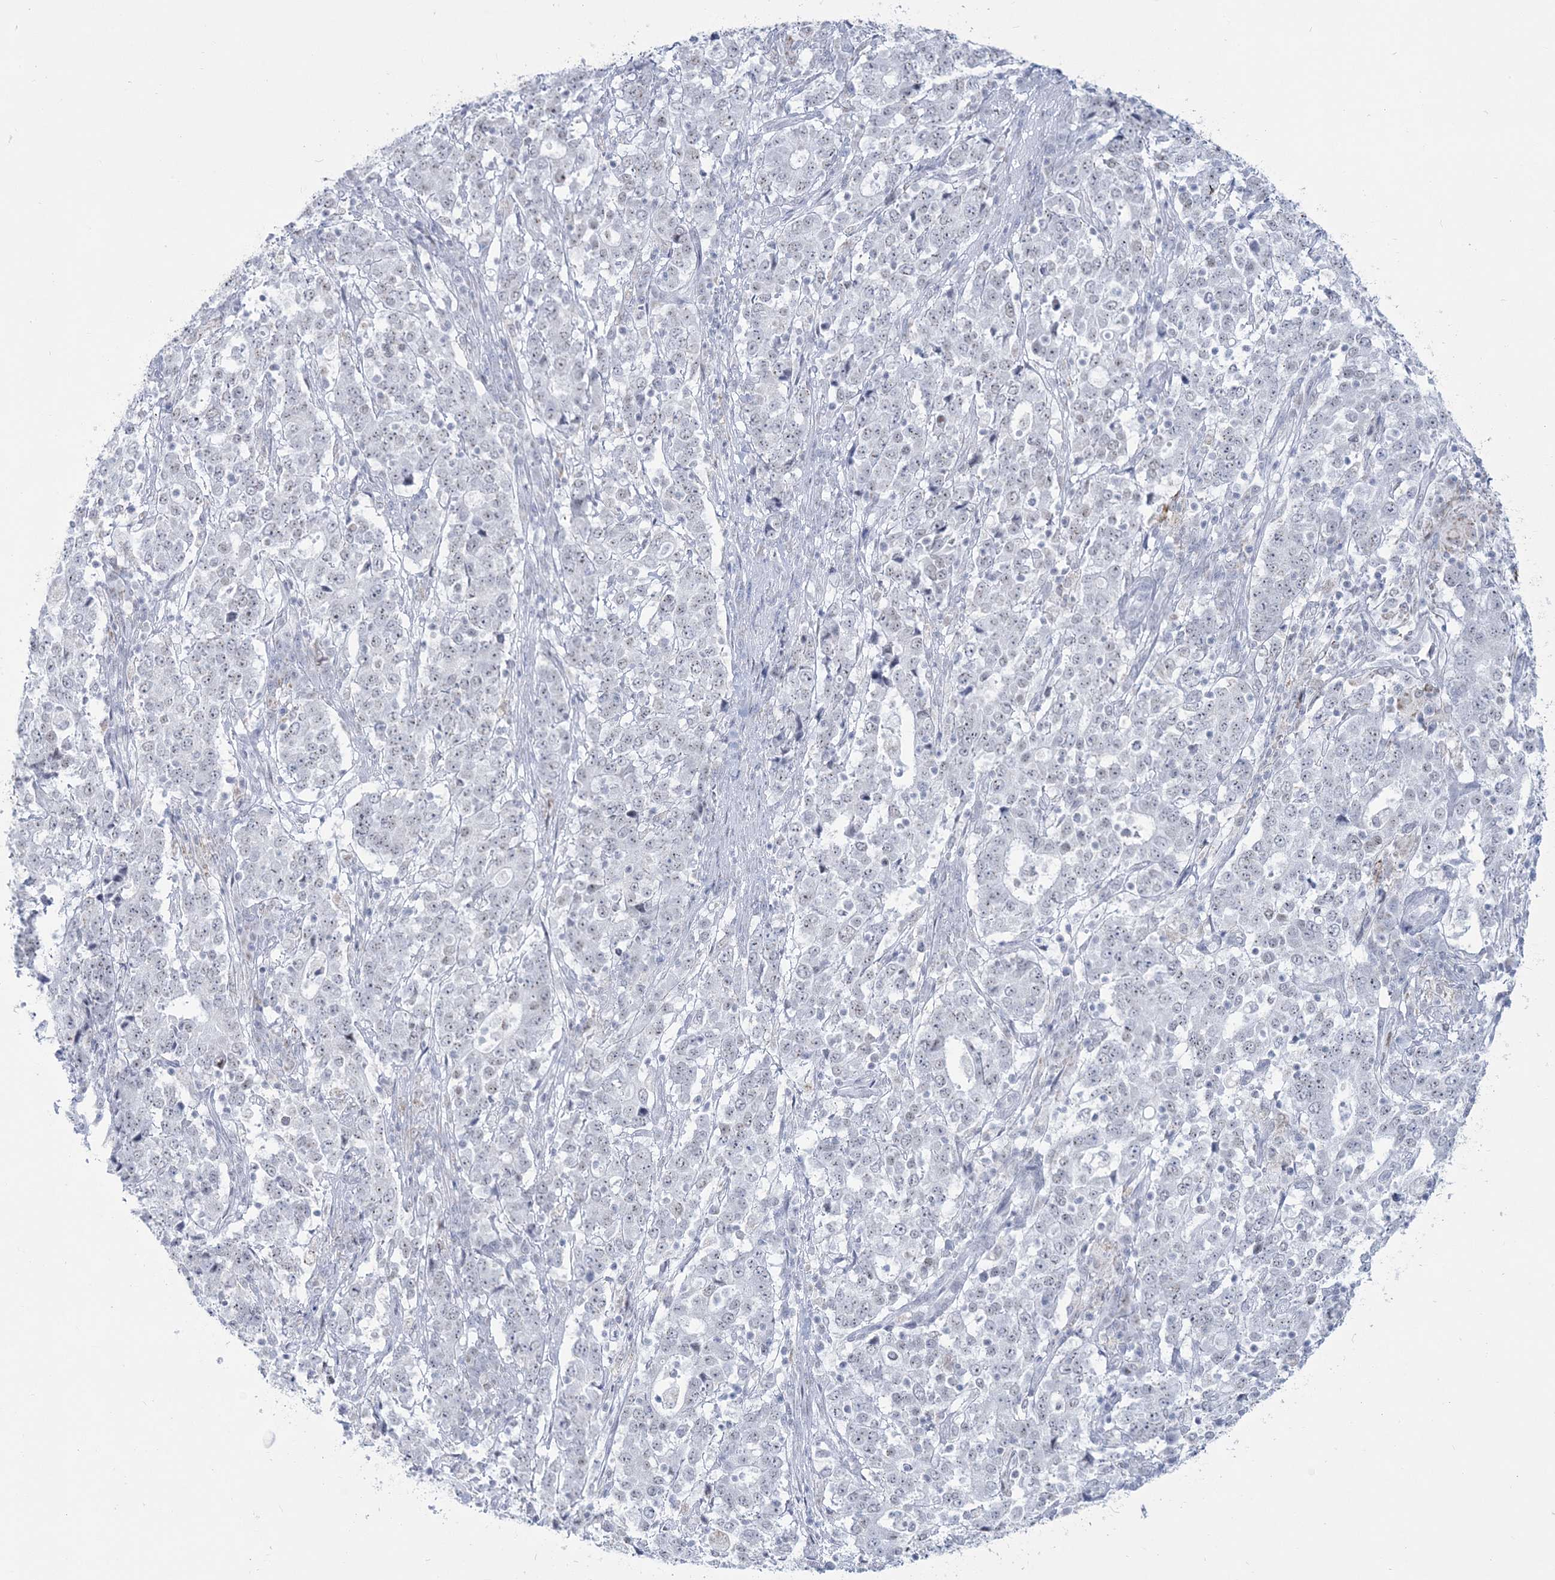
{"staining": {"intensity": "negative", "quantity": "none", "location": "none"}, "tissue": "stomach cancer", "cell_type": "Tumor cells", "image_type": "cancer", "snomed": [{"axis": "morphology", "description": "Adenocarcinoma, NOS"}, {"axis": "topography", "description": "Stomach"}], "caption": "Immunohistochemistry histopathology image of stomach adenocarcinoma stained for a protein (brown), which displays no expression in tumor cells. (DAB IHC visualized using brightfield microscopy, high magnification).", "gene": "ZNF843", "patient": {"sex": "male", "age": 59}}